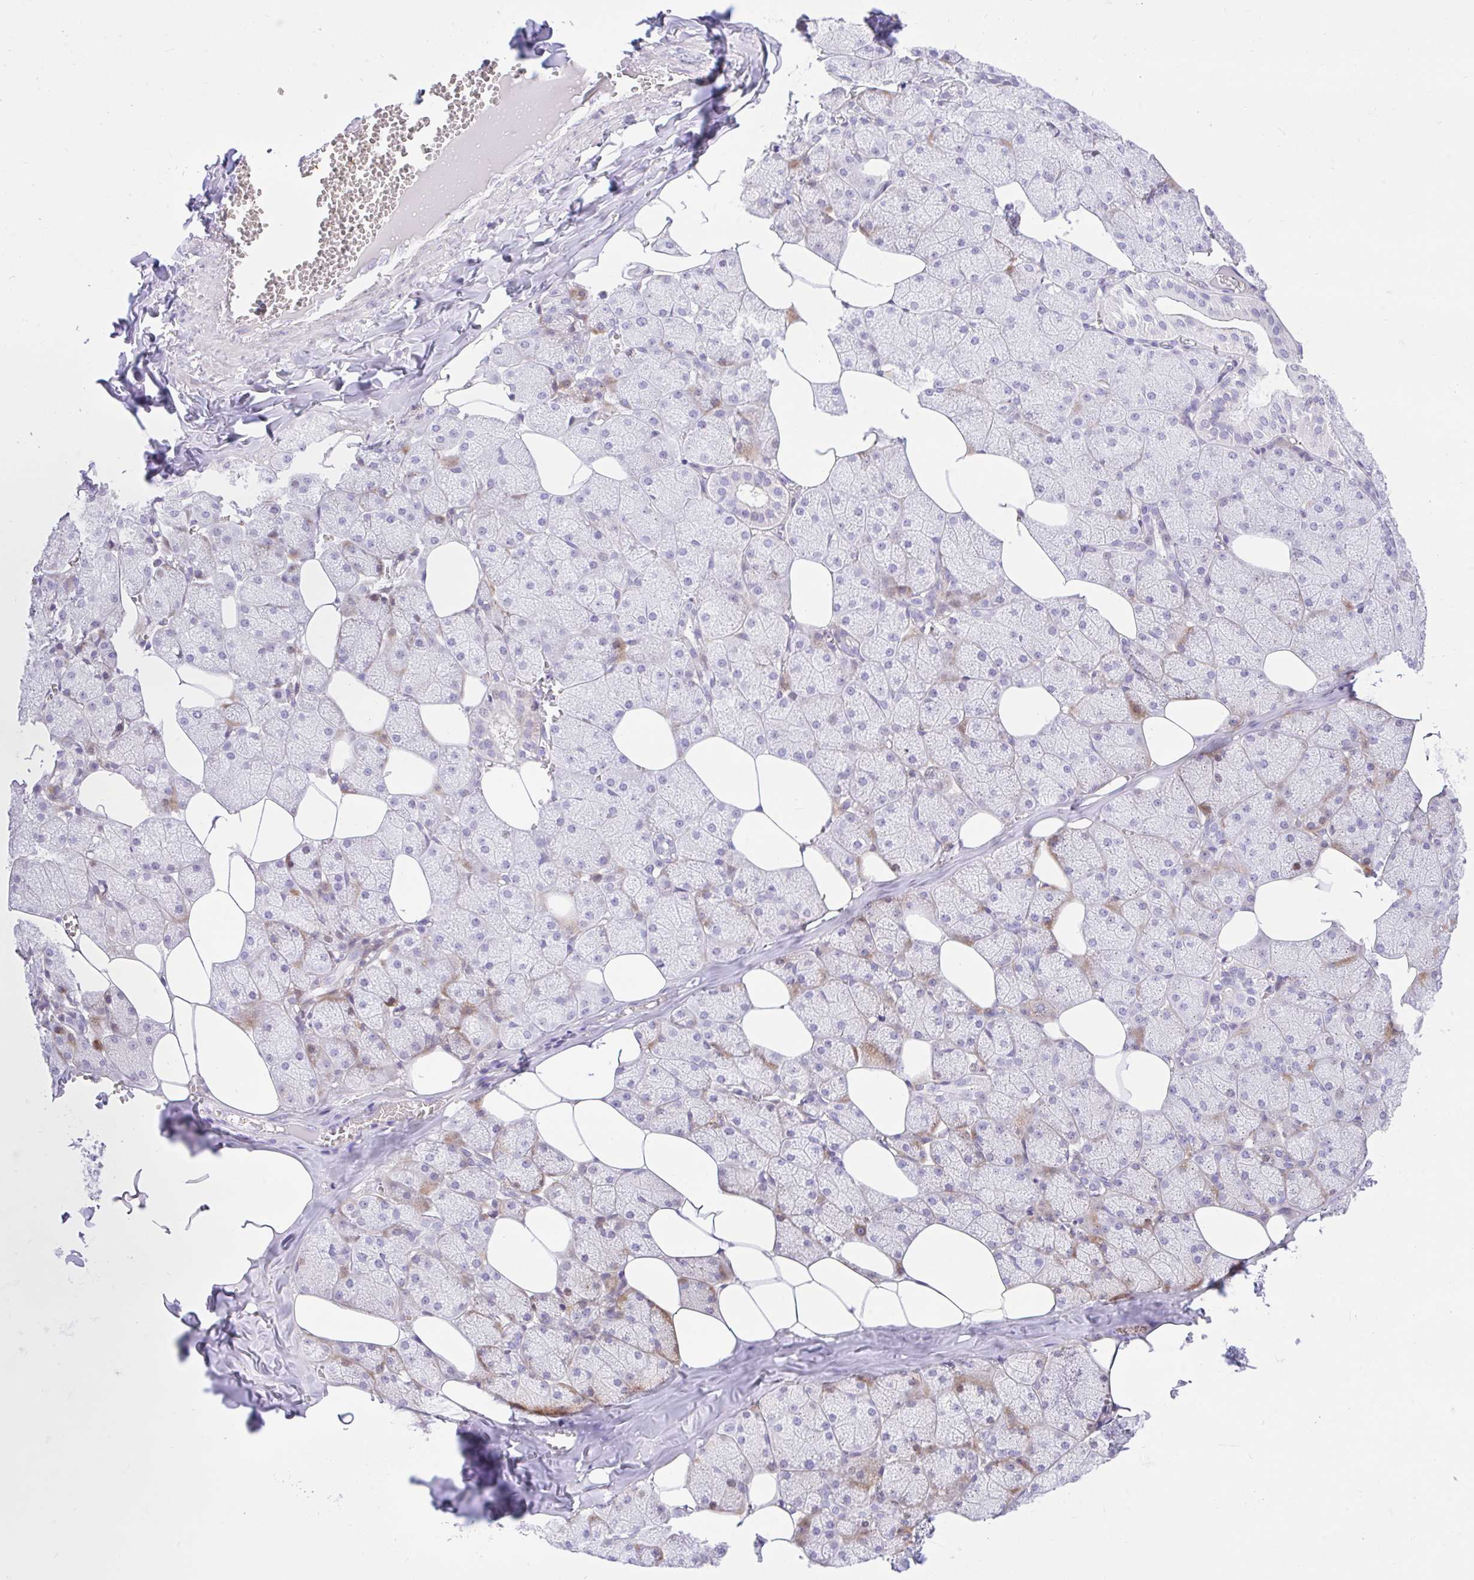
{"staining": {"intensity": "weak", "quantity": "<25%", "location": "cytoplasmic/membranous"}, "tissue": "salivary gland", "cell_type": "Glandular cells", "image_type": "normal", "snomed": [{"axis": "morphology", "description": "Normal tissue, NOS"}, {"axis": "topography", "description": "Salivary gland"}, {"axis": "topography", "description": "Peripheral nerve tissue"}], "caption": "Image shows no significant protein expression in glandular cells of unremarkable salivary gland.", "gene": "REEP1", "patient": {"sex": "male", "age": 38}}